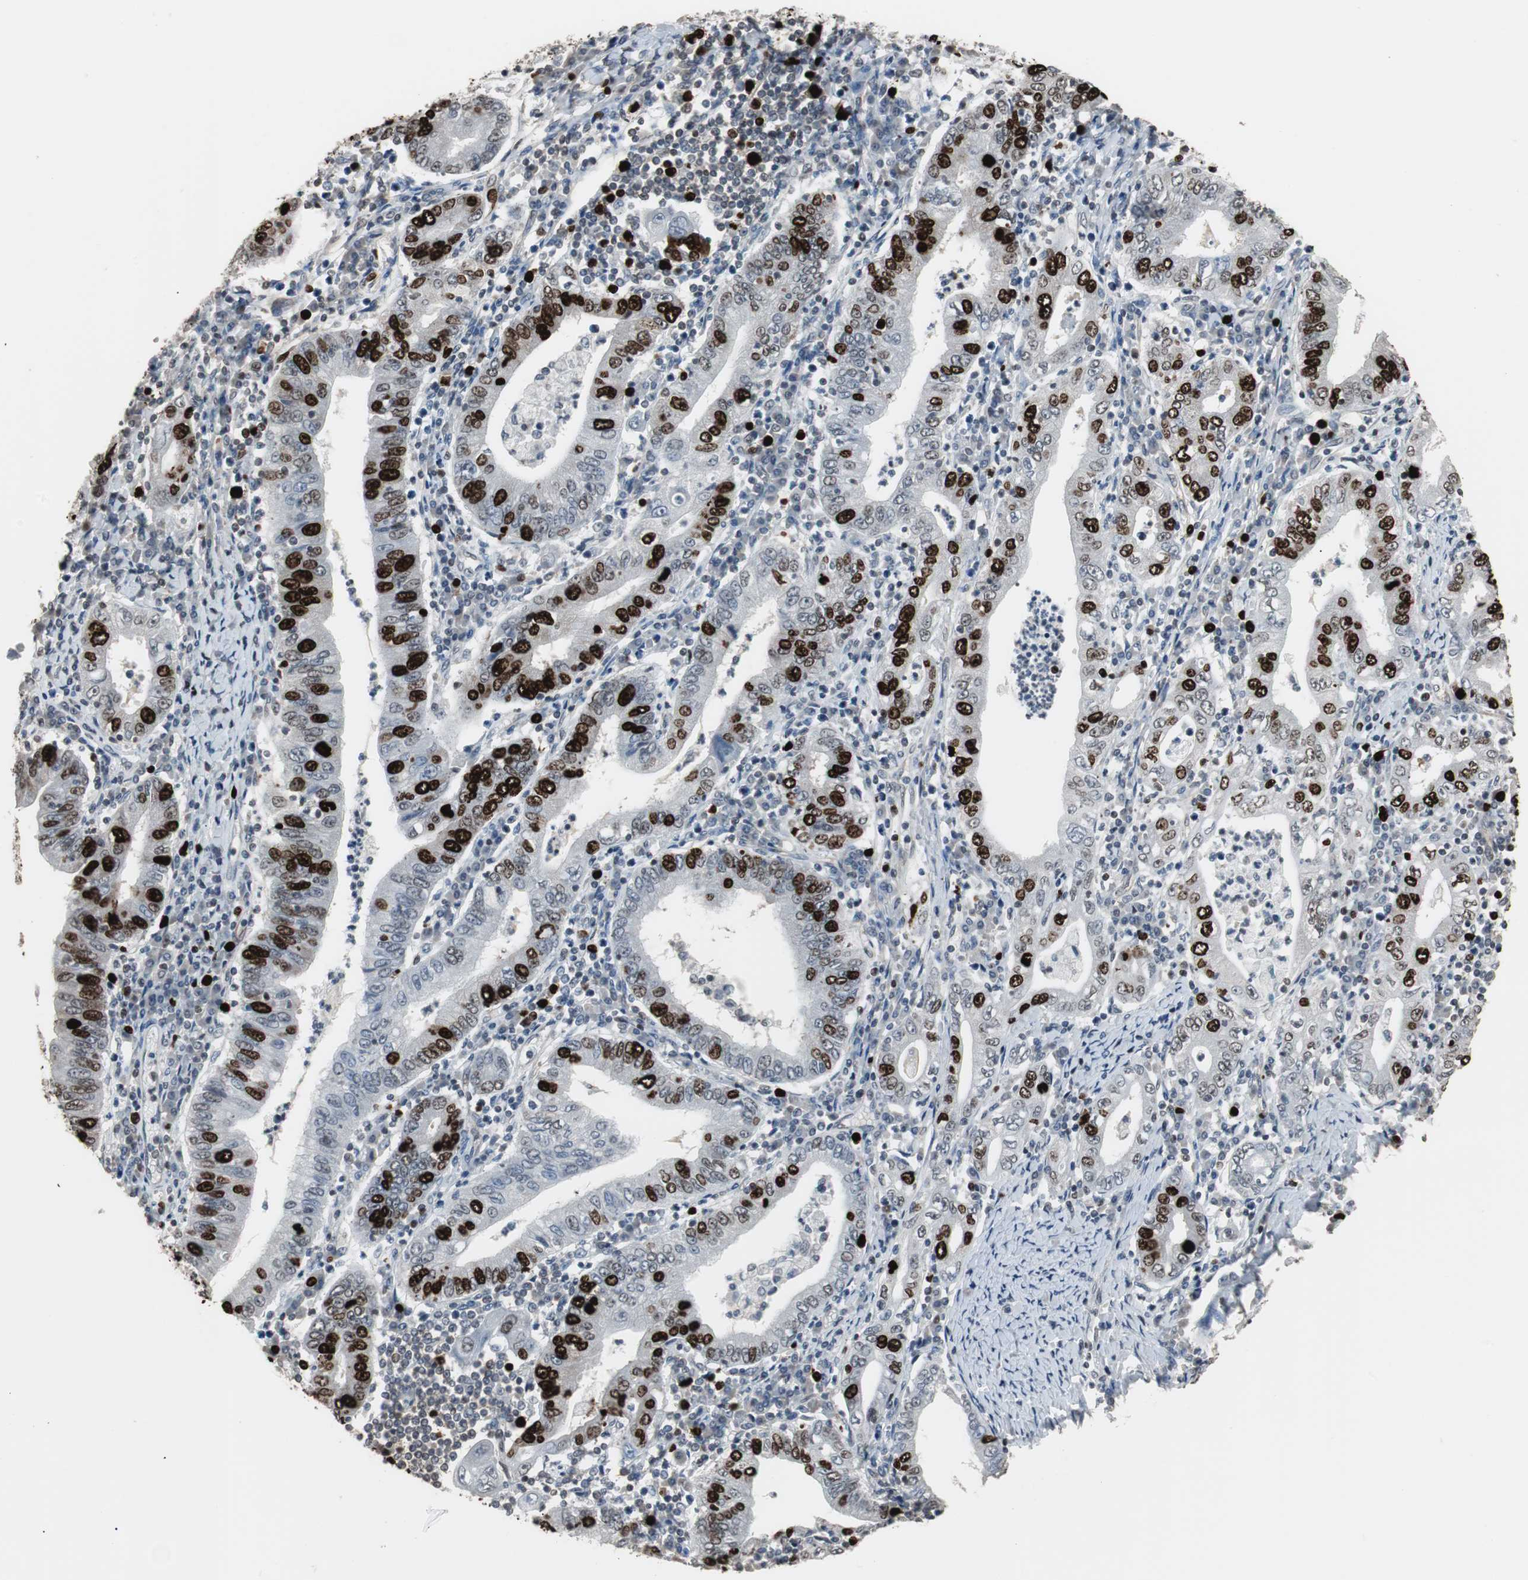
{"staining": {"intensity": "strong", "quantity": "25%-75%", "location": "nuclear"}, "tissue": "stomach cancer", "cell_type": "Tumor cells", "image_type": "cancer", "snomed": [{"axis": "morphology", "description": "Normal tissue, NOS"}, {"axis": "morphology", "description": "Adenocarcinoma, NOS"}, {"axis": "topography", "description": "Esophagus"}, {"axis": "topography", "description": "Stomach, upper"}, {"axis": "topography", "description": "Peripheral nerve tissue"}], "caption": "A micrograph of stomach adenocarcinoma stained for a protein reveals strong nuclear brown staining in tumor cells. The staining was performed using DAB (3,3'-diaminobenzidine) to visualize the protein expression in brown, while the nuclei were stained in blue with hematoxylin (Magnification: 20x).", "gene": "TOP2A", "patient": {"sex": "male", "age": 62}}